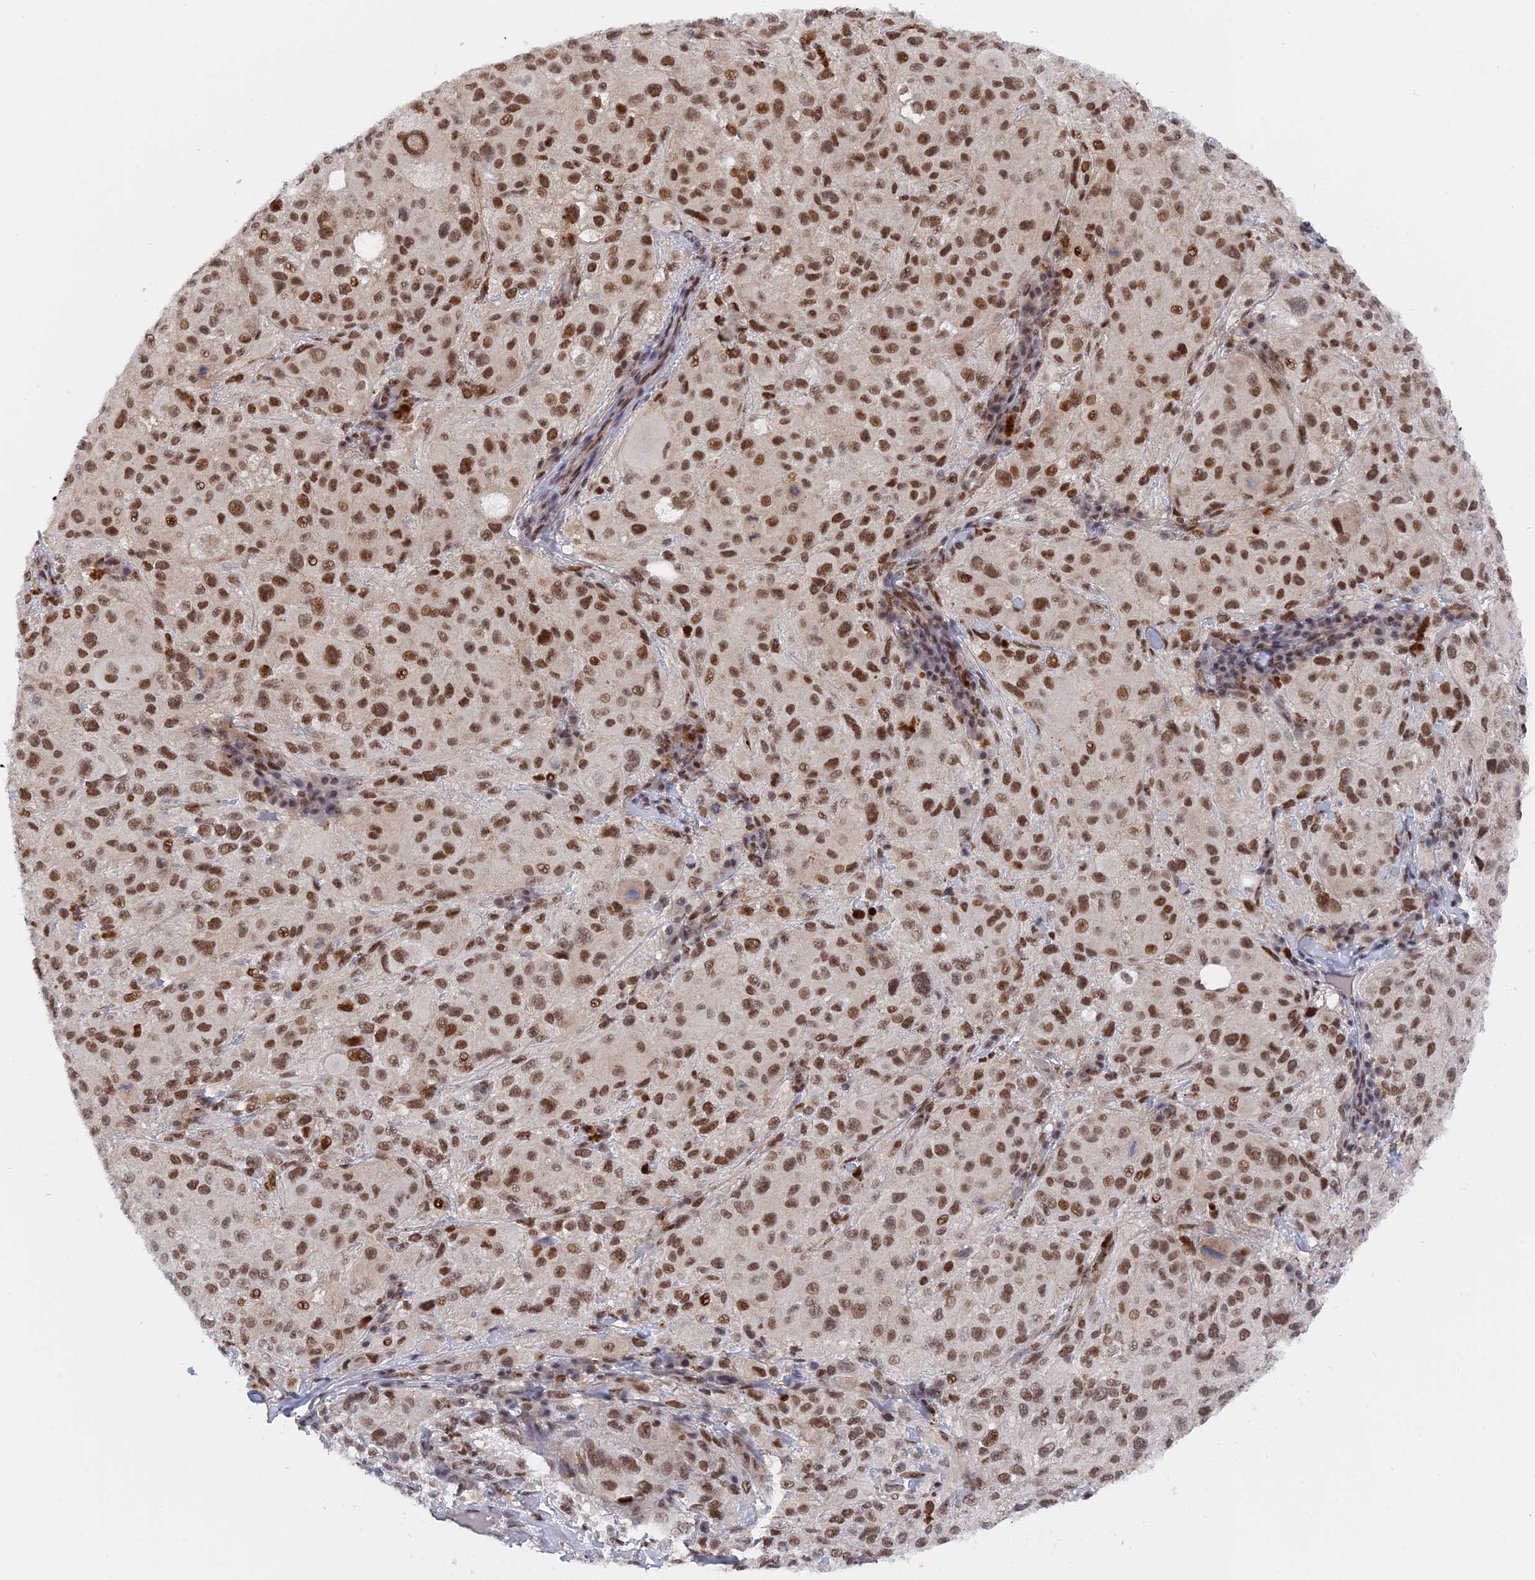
{"staining": {"intensity": "moderate", "quantity": ">75%", "location": "nuclear"}, "tissue": "melanoma", "cell_type": "Tumor cells", "image_type": "cancer", "snomed": [{"axis": "morphology", "description": "Necrosis, NOS"}, {"axis": "morphology", "description": "Malignant melanoma, NOS"}, {"axis": "topography", "description": "Skin"}], "caption": "An image of human melanoma stained for a protein exhibits moderate nuclear brown staining in tumor cells.", "gene": "CCDC85A", "patient": {"sex": "female", "age": 87}}